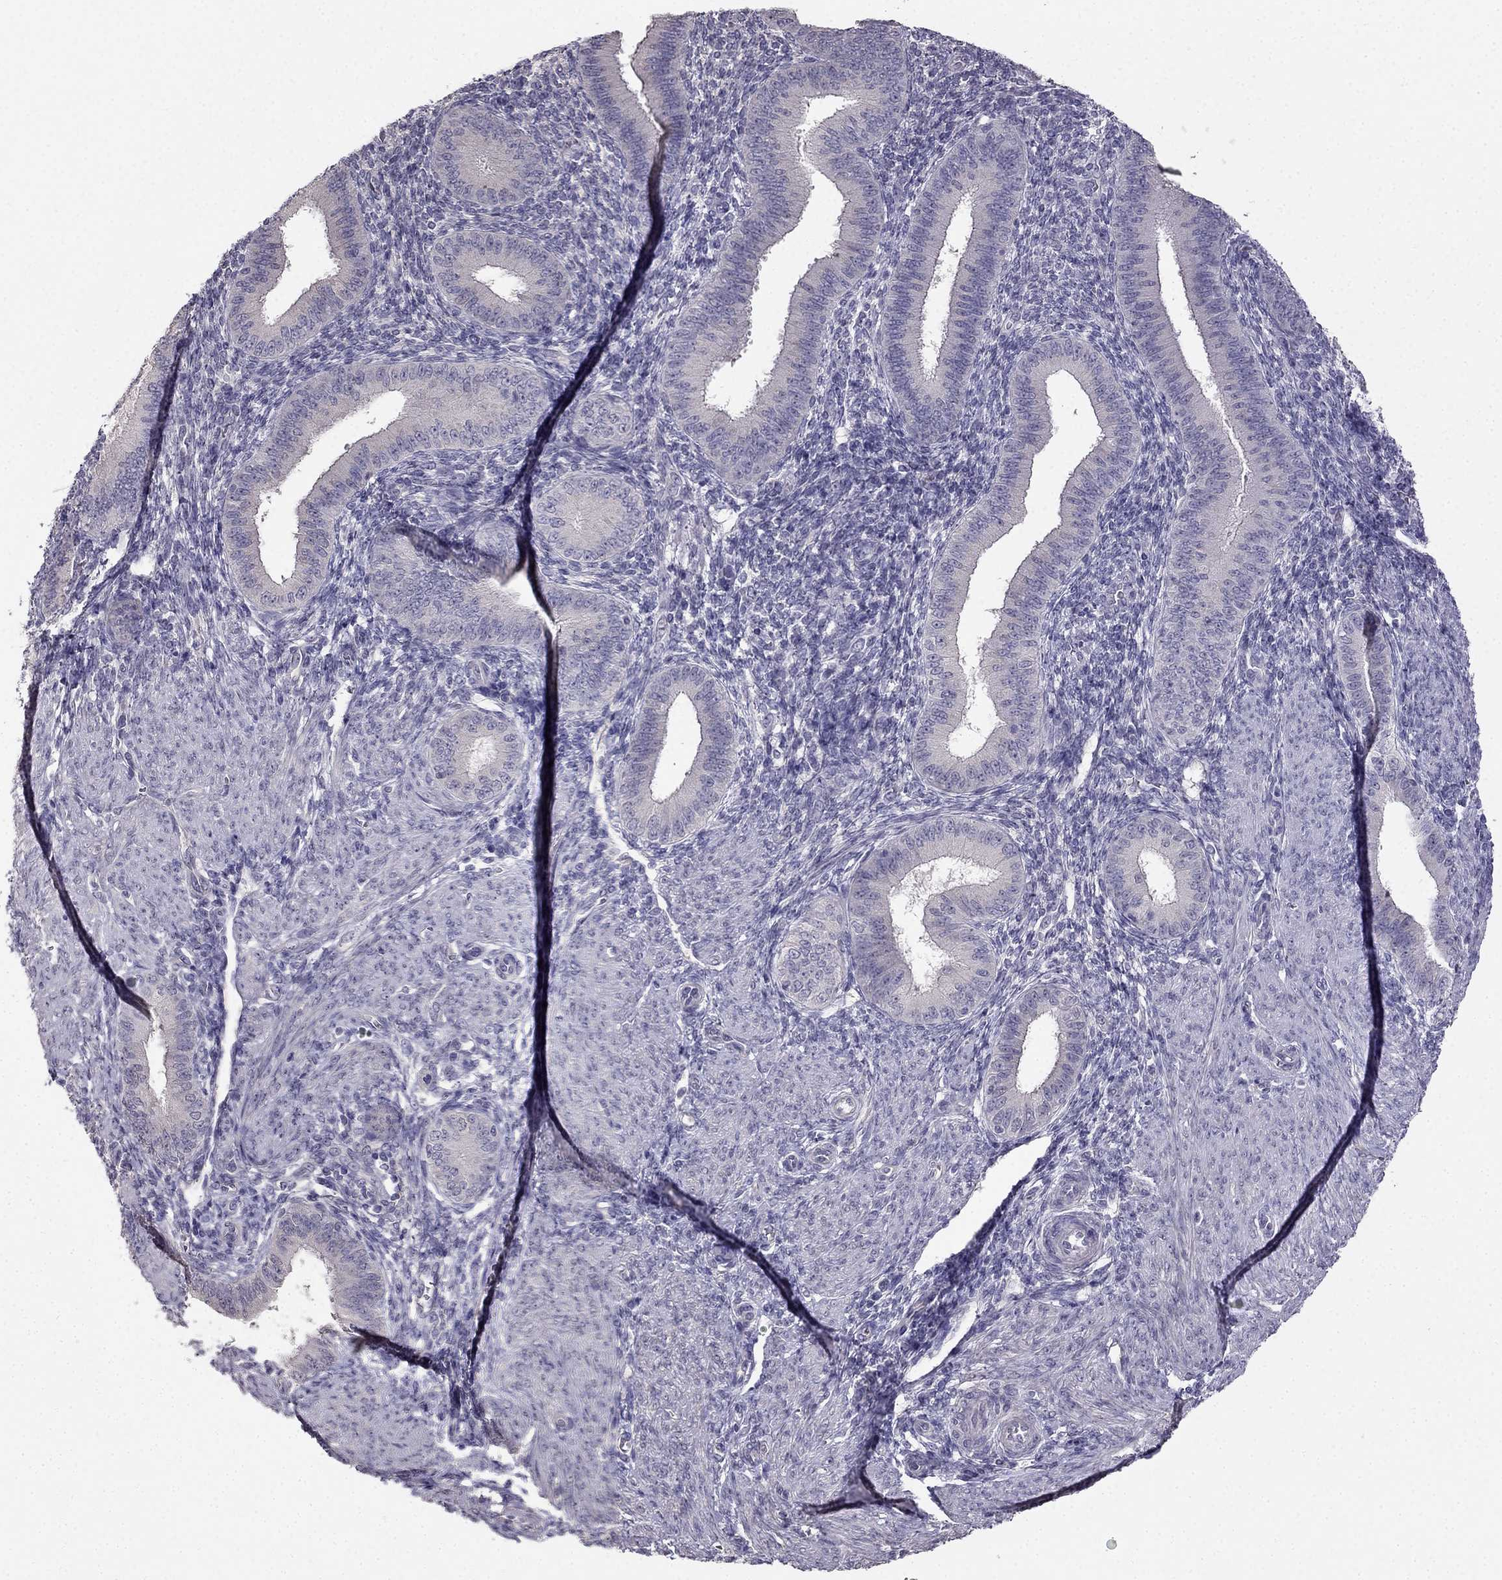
{"staining": {"intensity": "negative", "quantity": "none", "location": "none"}, "tissue": "endometrium", "cell_type": "Cells in endometrial stroma", "image_type": "normal", "snomed": [{"axis": "morphology", "description": "Normal tissue, NOS"}, {"axis": "topography", "description": "Endometrium"}], "caption": "DAB (3,3'-diaminobenzidine) immunohistochemical staining of unremarkable human endometrium exhibits no significant expression in cells in endometrial stroma.", "gene": "HSFX1", "patient": {"sex": "female", "age": 39}}